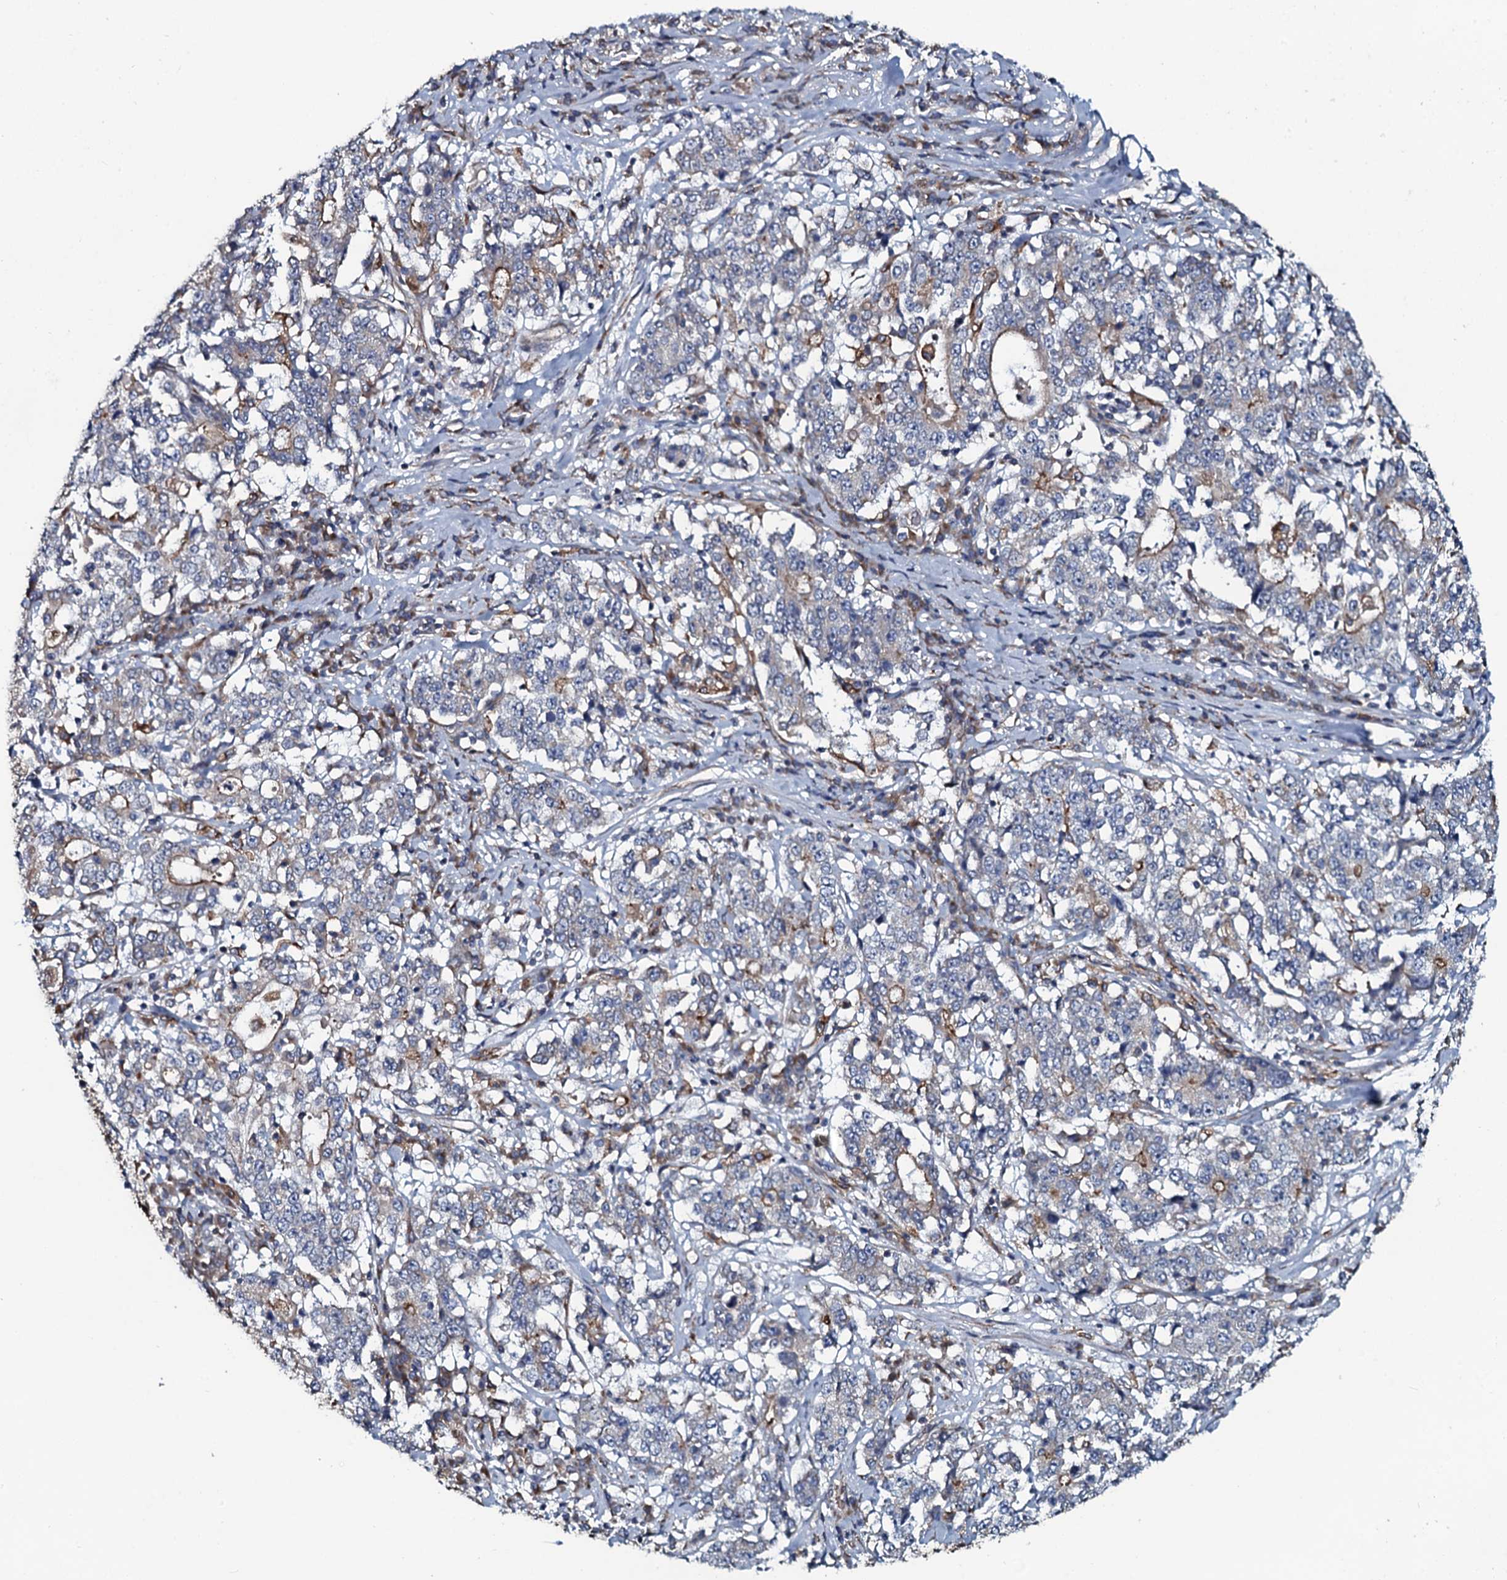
{"staining": {"intensity": "moderate", "quantity": "<25%", "location": "cytoplasmic/membranous"}, "tissue": "stomach cancer", "cell_type": "Tumor cells", "image_type": "cancer", "snomed": [{"axis": "morphology", "description": "Adenocarcinoma, NOS"}, {"axis": "topography", "description": "Stomach"}], "caption": "Protein staining displays moderate cytoplasmic/membranous staining in about <25% of tumor cells in stomach adenocarcinoma. Immunohistochemistry (ihc) stains the protein in brown and the nuclei are stained blue.", "gene": "TMEM151A", "patient": {"sex": "male", "age": 59}}